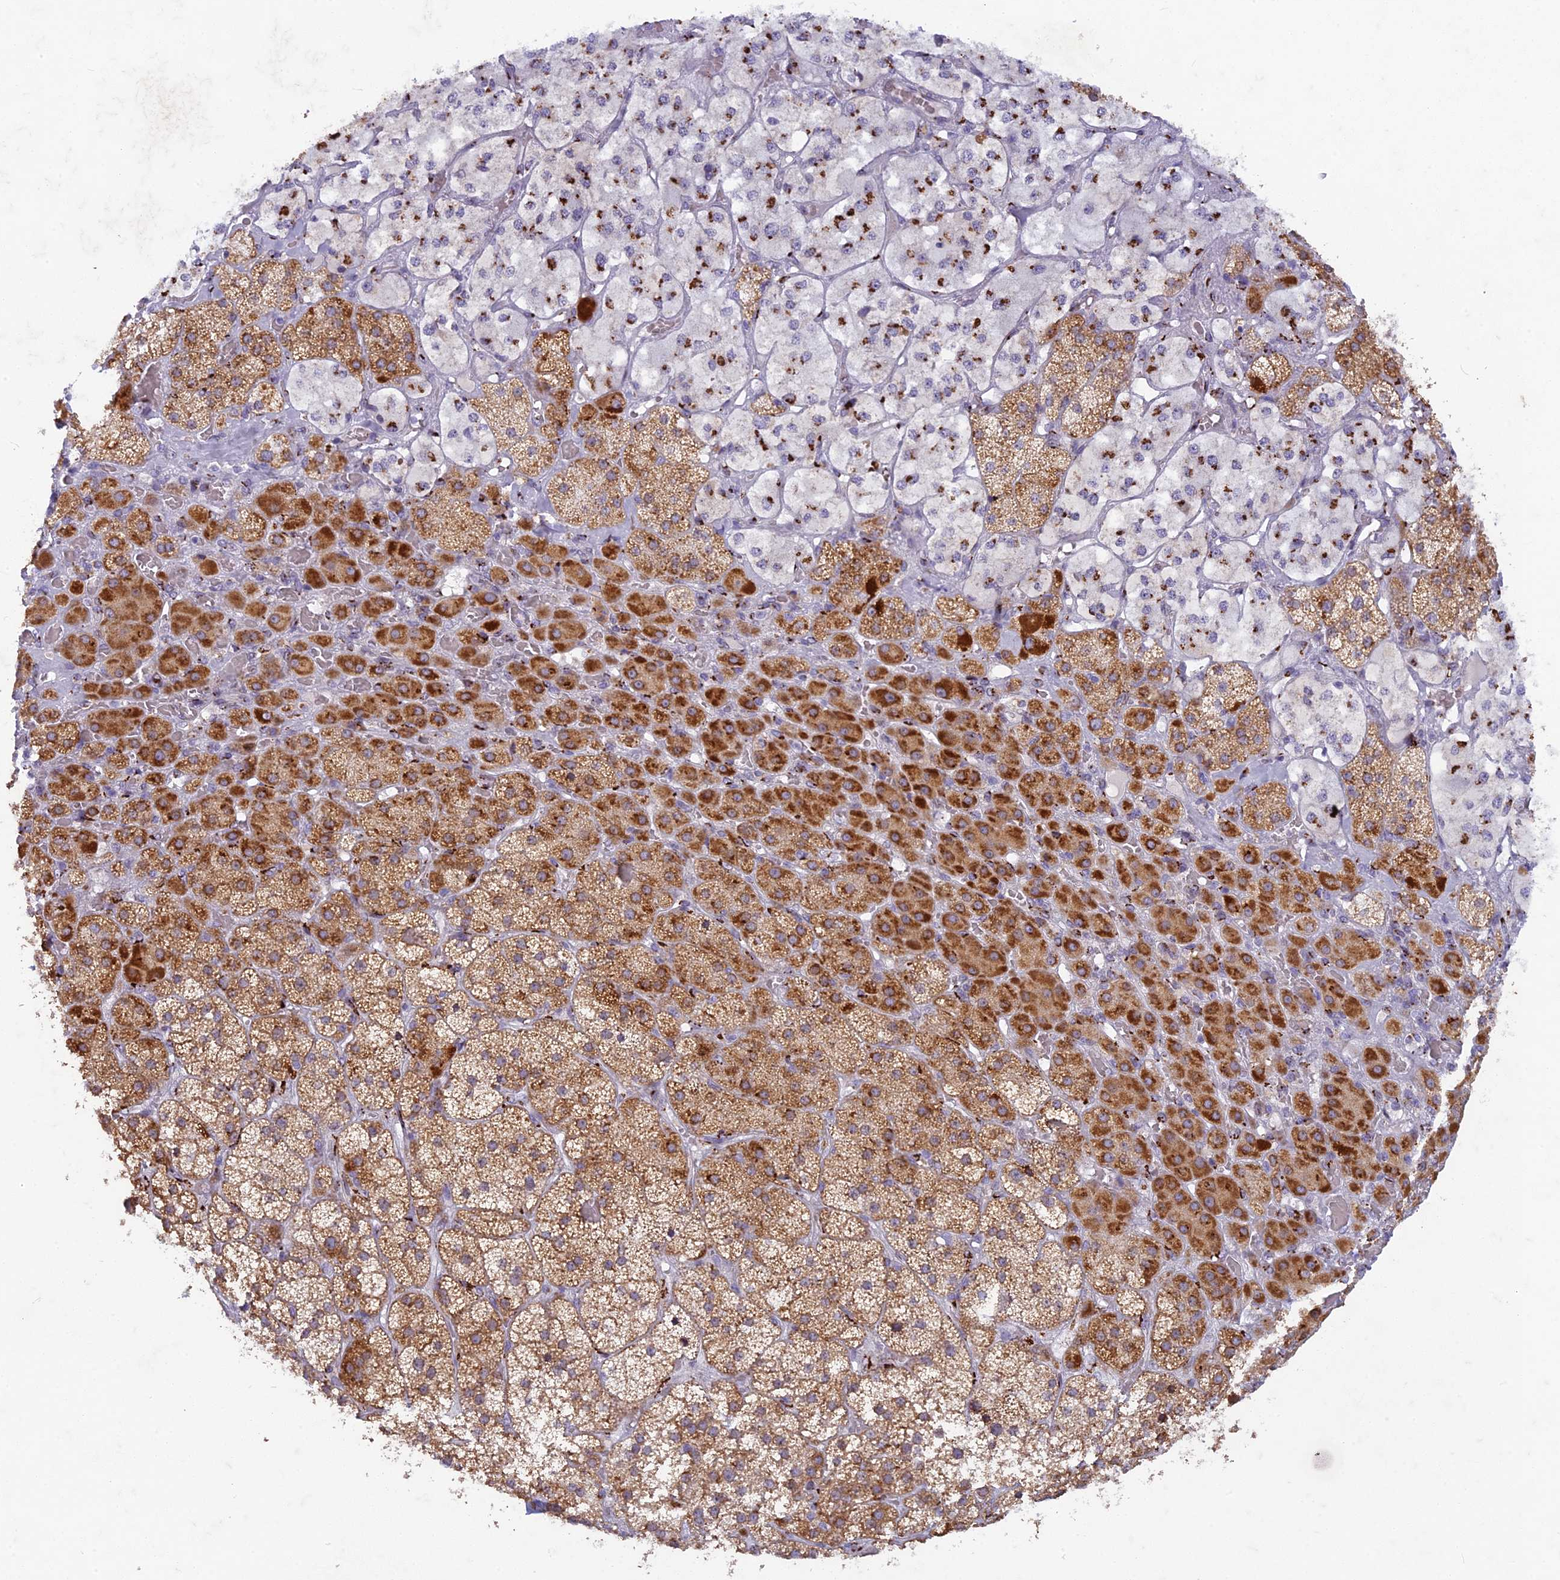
{"staining": {"intensity": "strong", "quantity": ">75%", "location": "cytoplasmic/membranous"}, "tissue": "adrenal gland", "cell_type": "Glandular cells", "image_type": "normal", "snomed": [{"axis": "morphology", "description": "Normal tissue, NOS"}, {"axis": "topography", "description": "Adrenal gland"}], "caption": "Protein positivity by IHC reveals strong cytoplasmic/membranous staining in about >75% of glandular cells in unremarkable adrenal gland.", "gene": "FAM3C", "patient": {"sex": "male", "age": 57}}